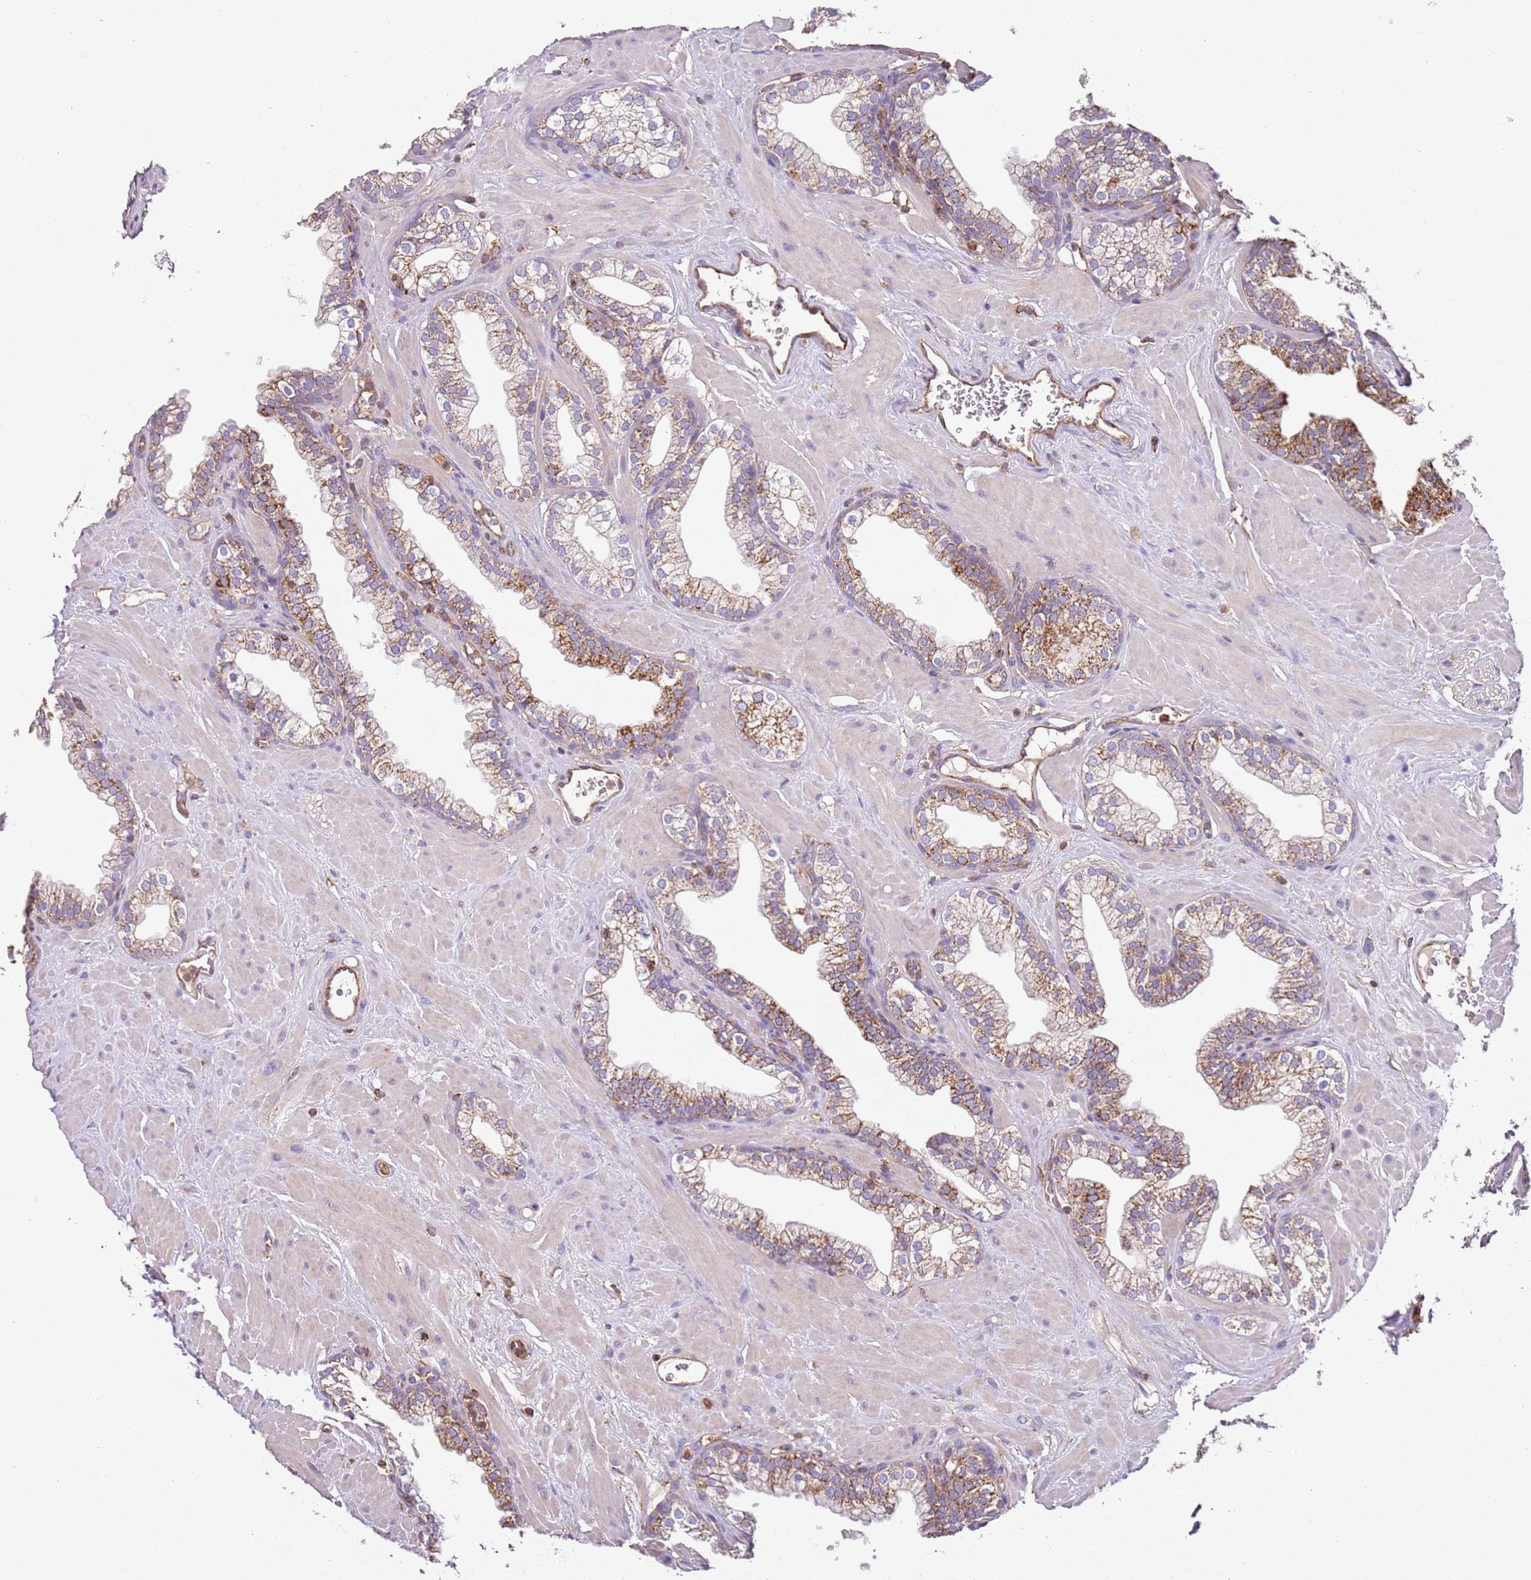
{"staining": {"intensity": "moderate", "quantity": ">75%", "location": "cytoplasmic/membranous"}, "tissue": "prostate", "cell_type": "Glandular cells", "image_type": "normal", "snomed": [{"axis": "morphology", "description": "Normal tissue, NOS"}, {"axis": "morphology", "description": "Urothelial carcinoma, Low grade"}, {"axis": "topography", "description": "Urinary bladder"}, {"axis": "topography", "description": "Prostate"}], "caption": "This photomicrograph demonstrates immunohistochemistry staining of unremarkable prostate, with medium moderate cytoplasmic/membranous staining in about >75% of glandular cells.", "gene": "RMND5A", "patient": {"sex": "male", "age": 60}}